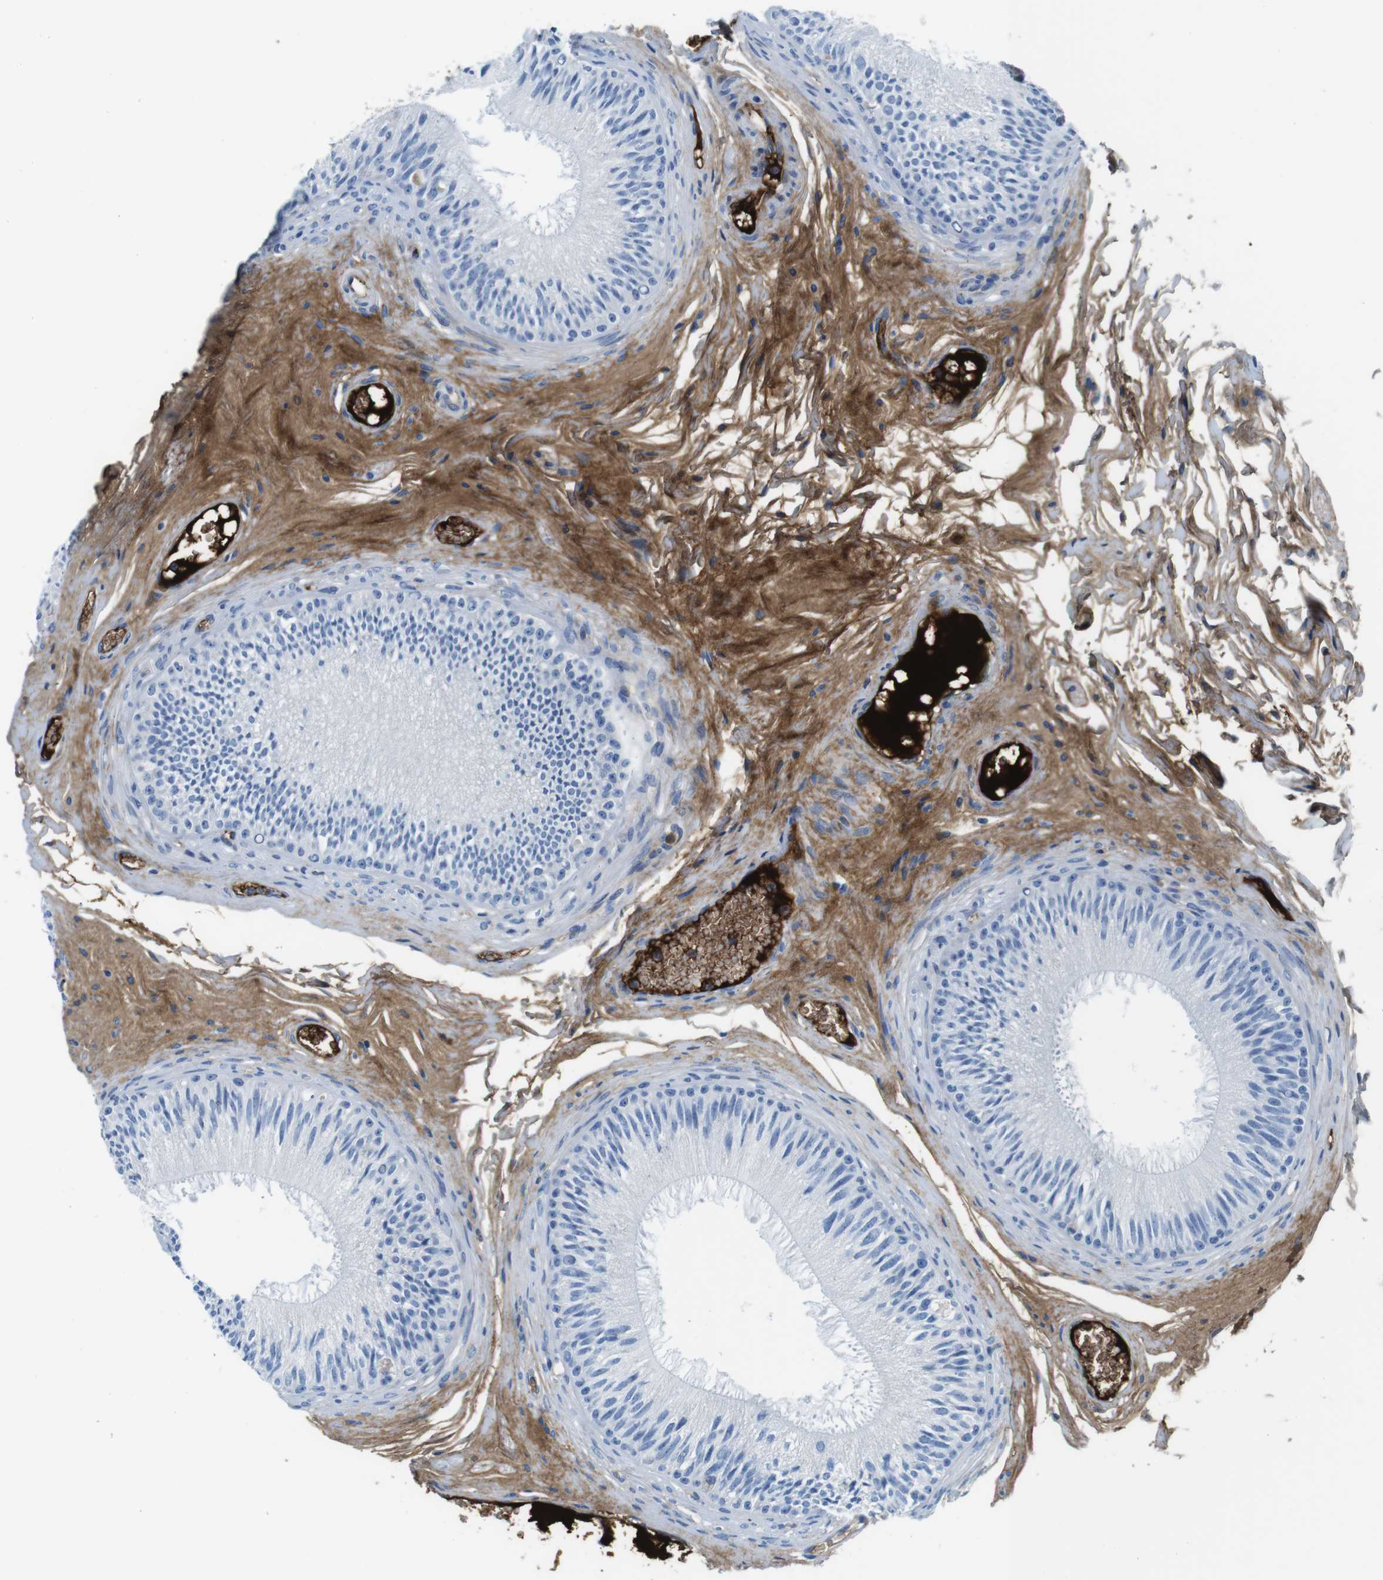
{"staining": {"intensity": "negative", "quantity": "none", "location": "none"}, "tissue": "epididymis", "cell_type": "Glandular cells", "image_type": "normal", "snomed": [{"axis": "morphology", "description": "Normal tissue, NOS"}, {"axis": "topography", "description": "Testis"}, {"axis": "topography", "description": "Epididymis"}], "caption": "IHC of normal epididymis displays no staining in glandular cells.", "gene": "IGKC", "patient": {"sex": "male", "age": 36}}